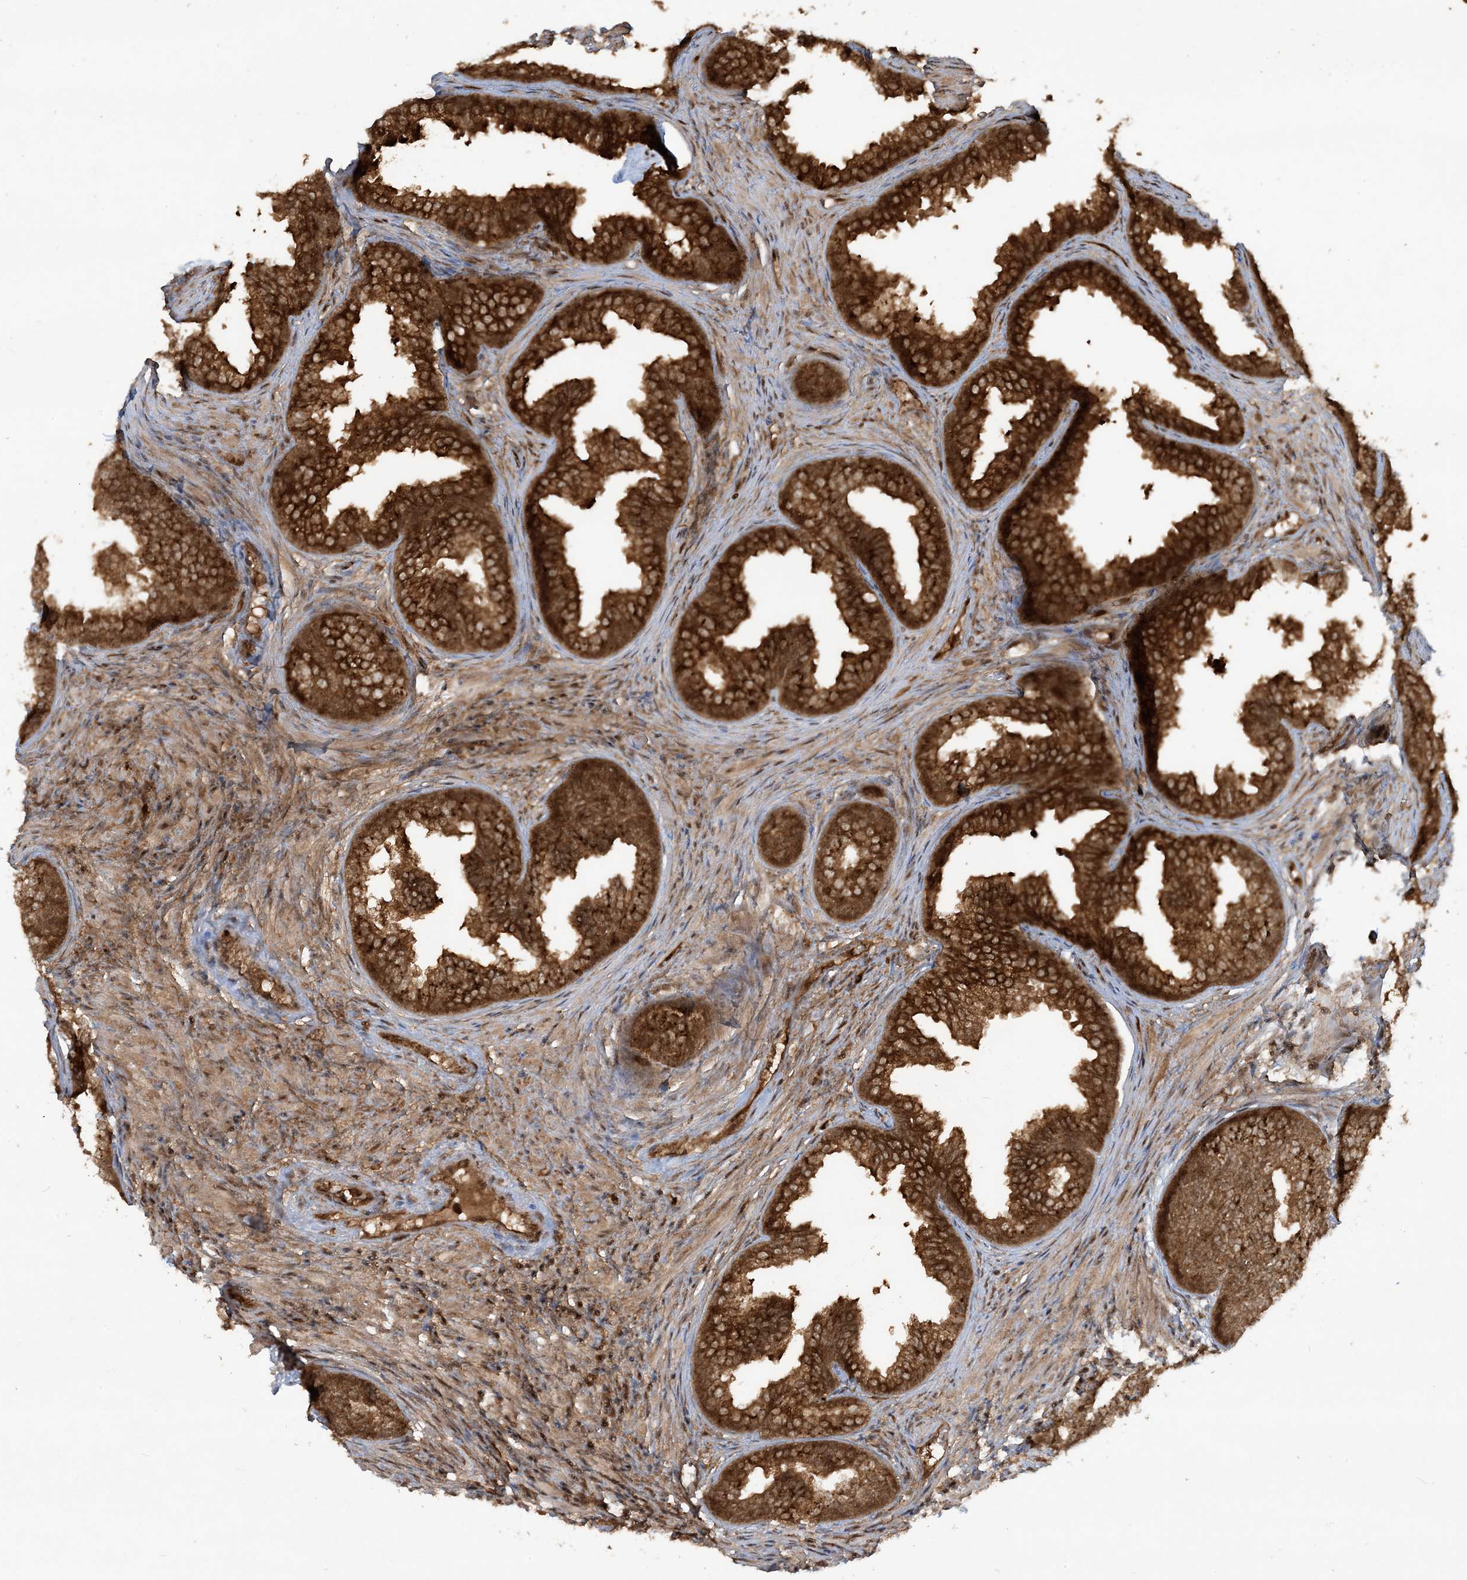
{"staining": {"intensity": "strong", "quantity": ">75%", "location": "cytoplasmic/membranous"}, "tissue": "prostate", "cell_type": "Glandular cells", "image_type": "normal", "snomed": [{"axis": "morphology", "description": "Normal tissue, NOS"}, {"axis": "topography", "description": "Prostate"}], "caption": "Prostate stained with immunohistochemistry reveals strong cytoplasmic/membranous expression in approximately >75% of glandular cells.", "gene": "CERT1", "patient": {"sex": "male", "age": 76}}